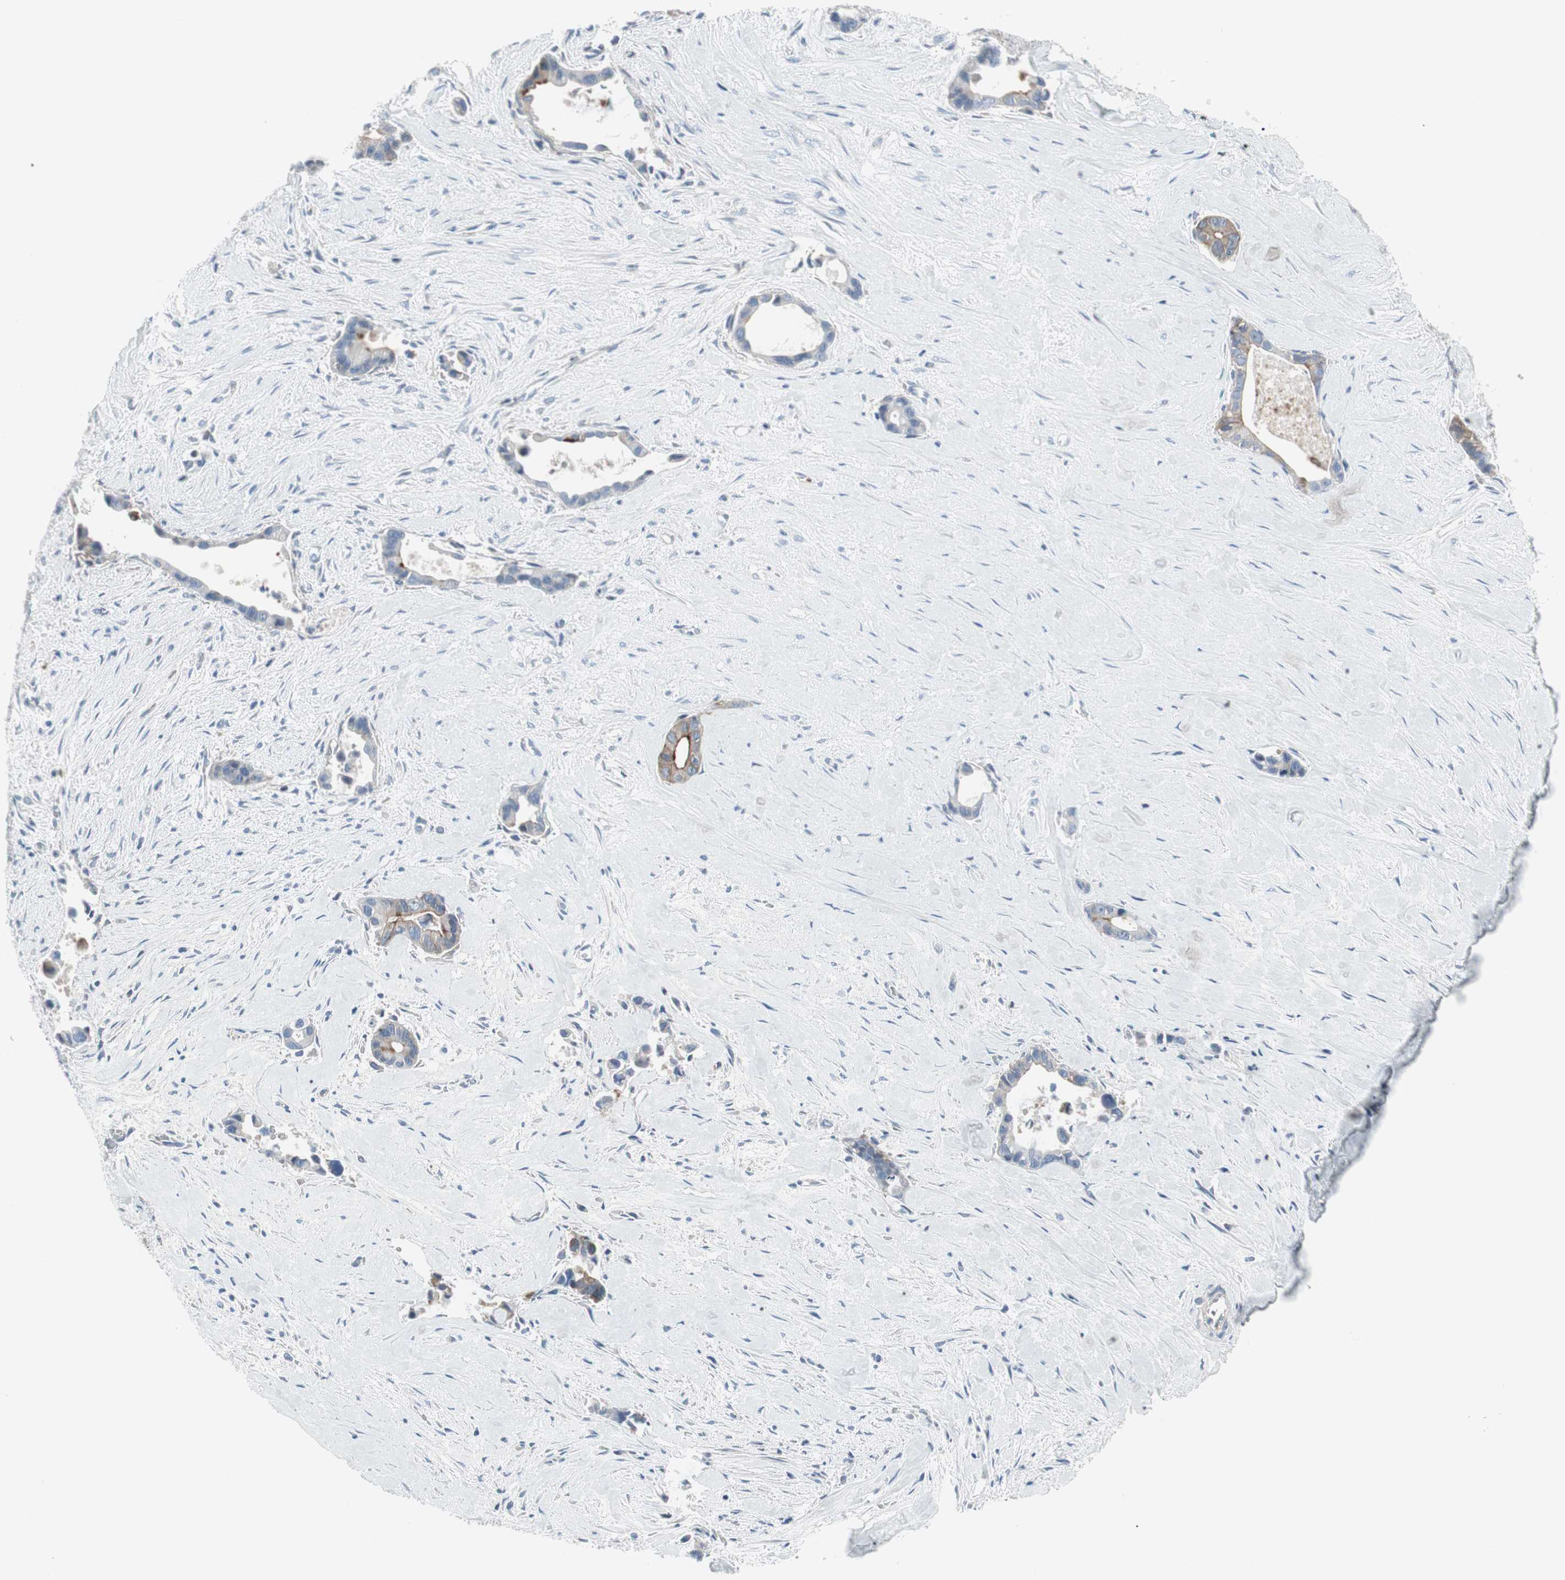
{"staining": {"intensity": "moderate", "quantity": "<25%", "location": "cytoplasmic/membranous"}, "tissue": "liver cancer", "cell_type": "Tumor cells", "image_type": "cancer", "snomed": [{"axis": "morphology", "description": "Cholangiocarcinoma"}, {"axis": "topography", "description": "Liver"}], "caption": "Cholangiocarcinoma (liver) tissue shows moderate cytoplasmic/membranous staining in about <25% of tumor cells", "gene": "PIGR", "patient": {"sex": "female", "age": 55}}